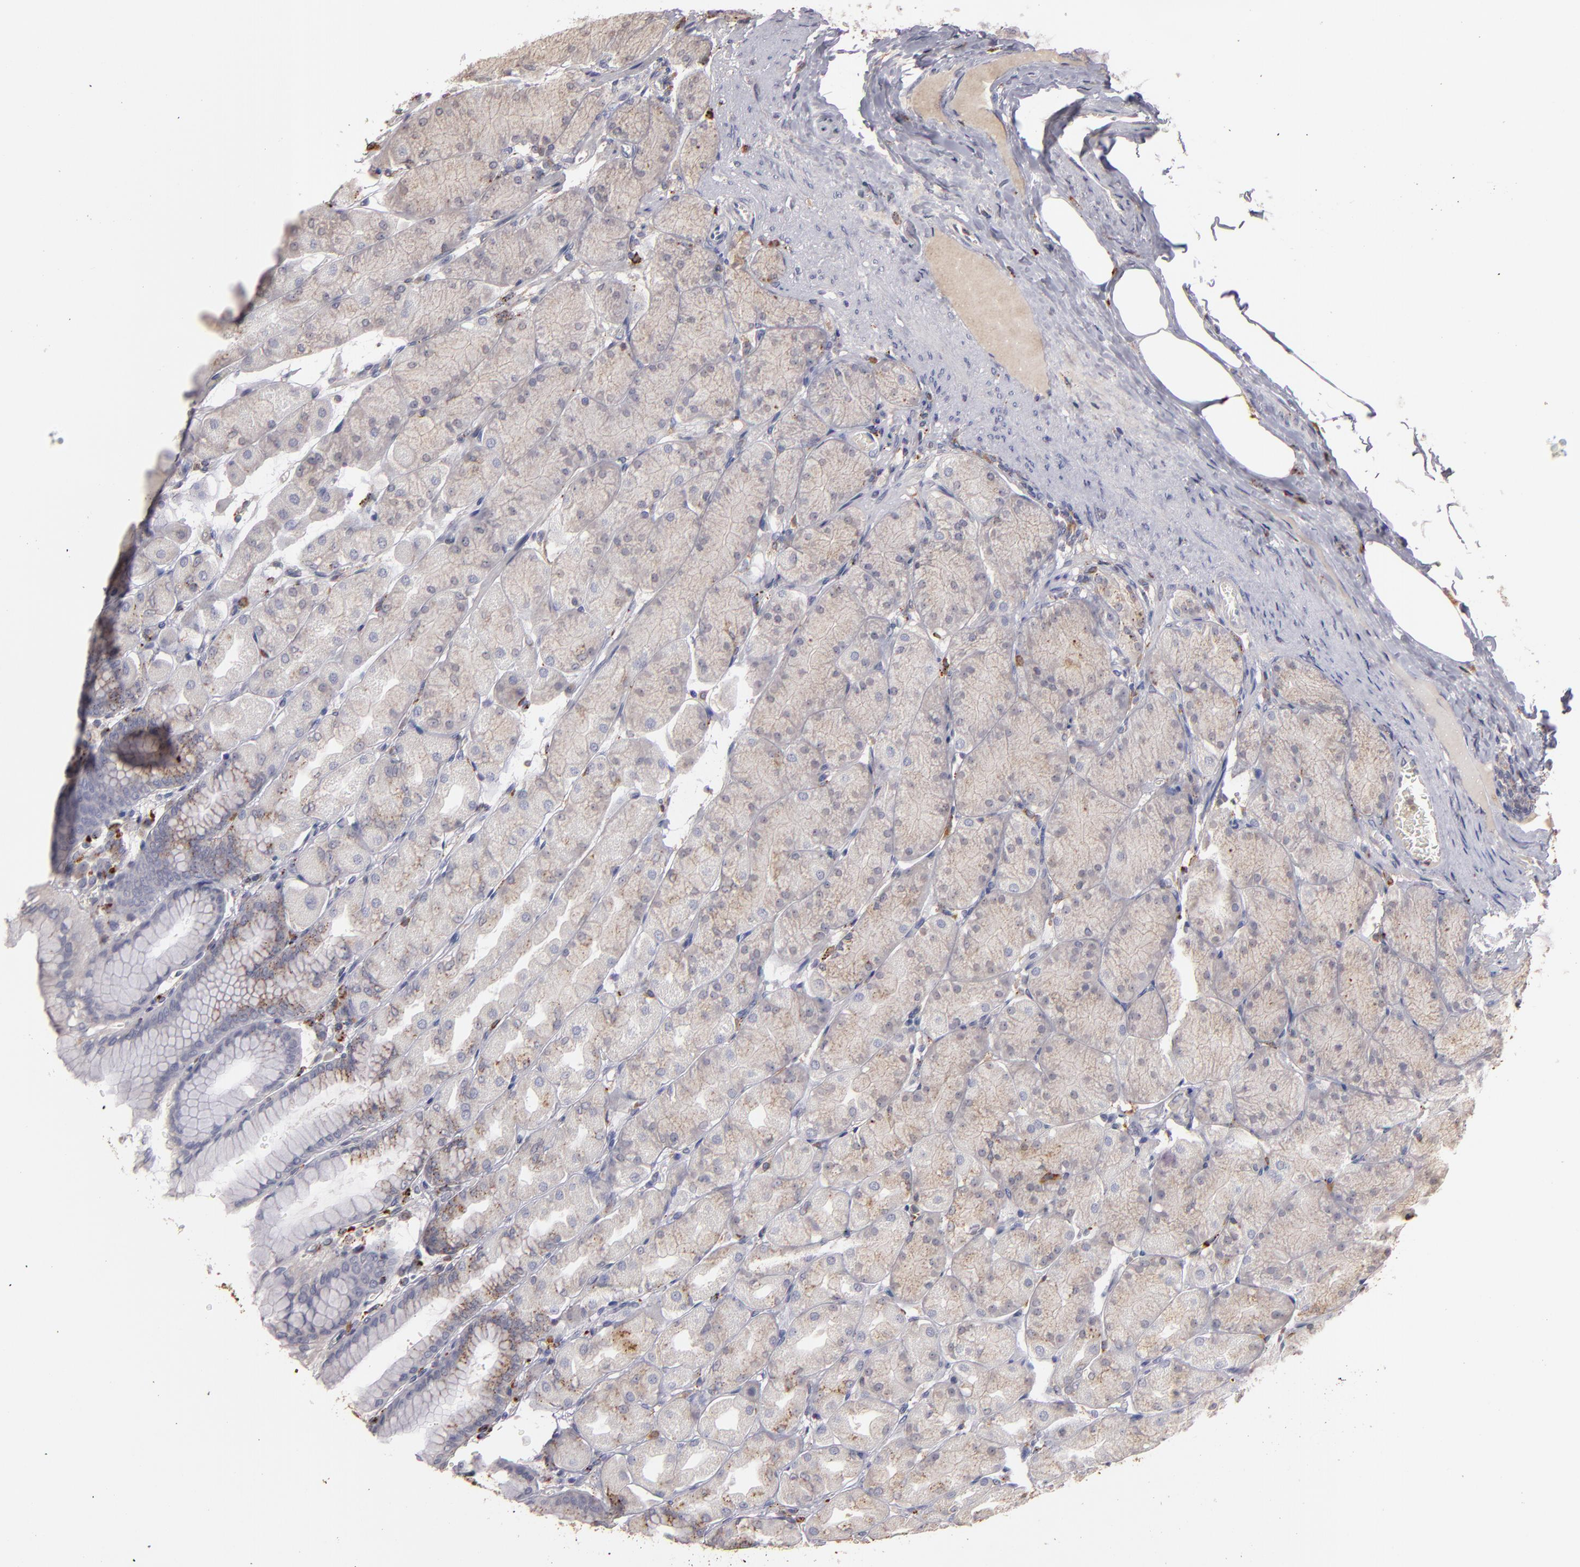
{"staining": {"intensity": "weak", "quantity": ">75%", "location": "cytoplasmic/membranous"}, "tissue": "stomach", "cell_type": "Glandular cells", "image_type": "normal", "snomed": [{"axis": "morphology", "description": "Normal tissue, NOS"}, {"axis": "topography", "description": "Stomach, upper"}], "caption": "Immunohistochemistry image of benign stomach: human stomach stained using immunohistochemistry exhibits low levels of weak protein expression localized specifically in the cytoplasmic/membranous of glandular cells, appearing as a cytoplasmic/membranous brown color.", "gene": "TRAF1", "patient": {"sex": "female", "age": 56}}